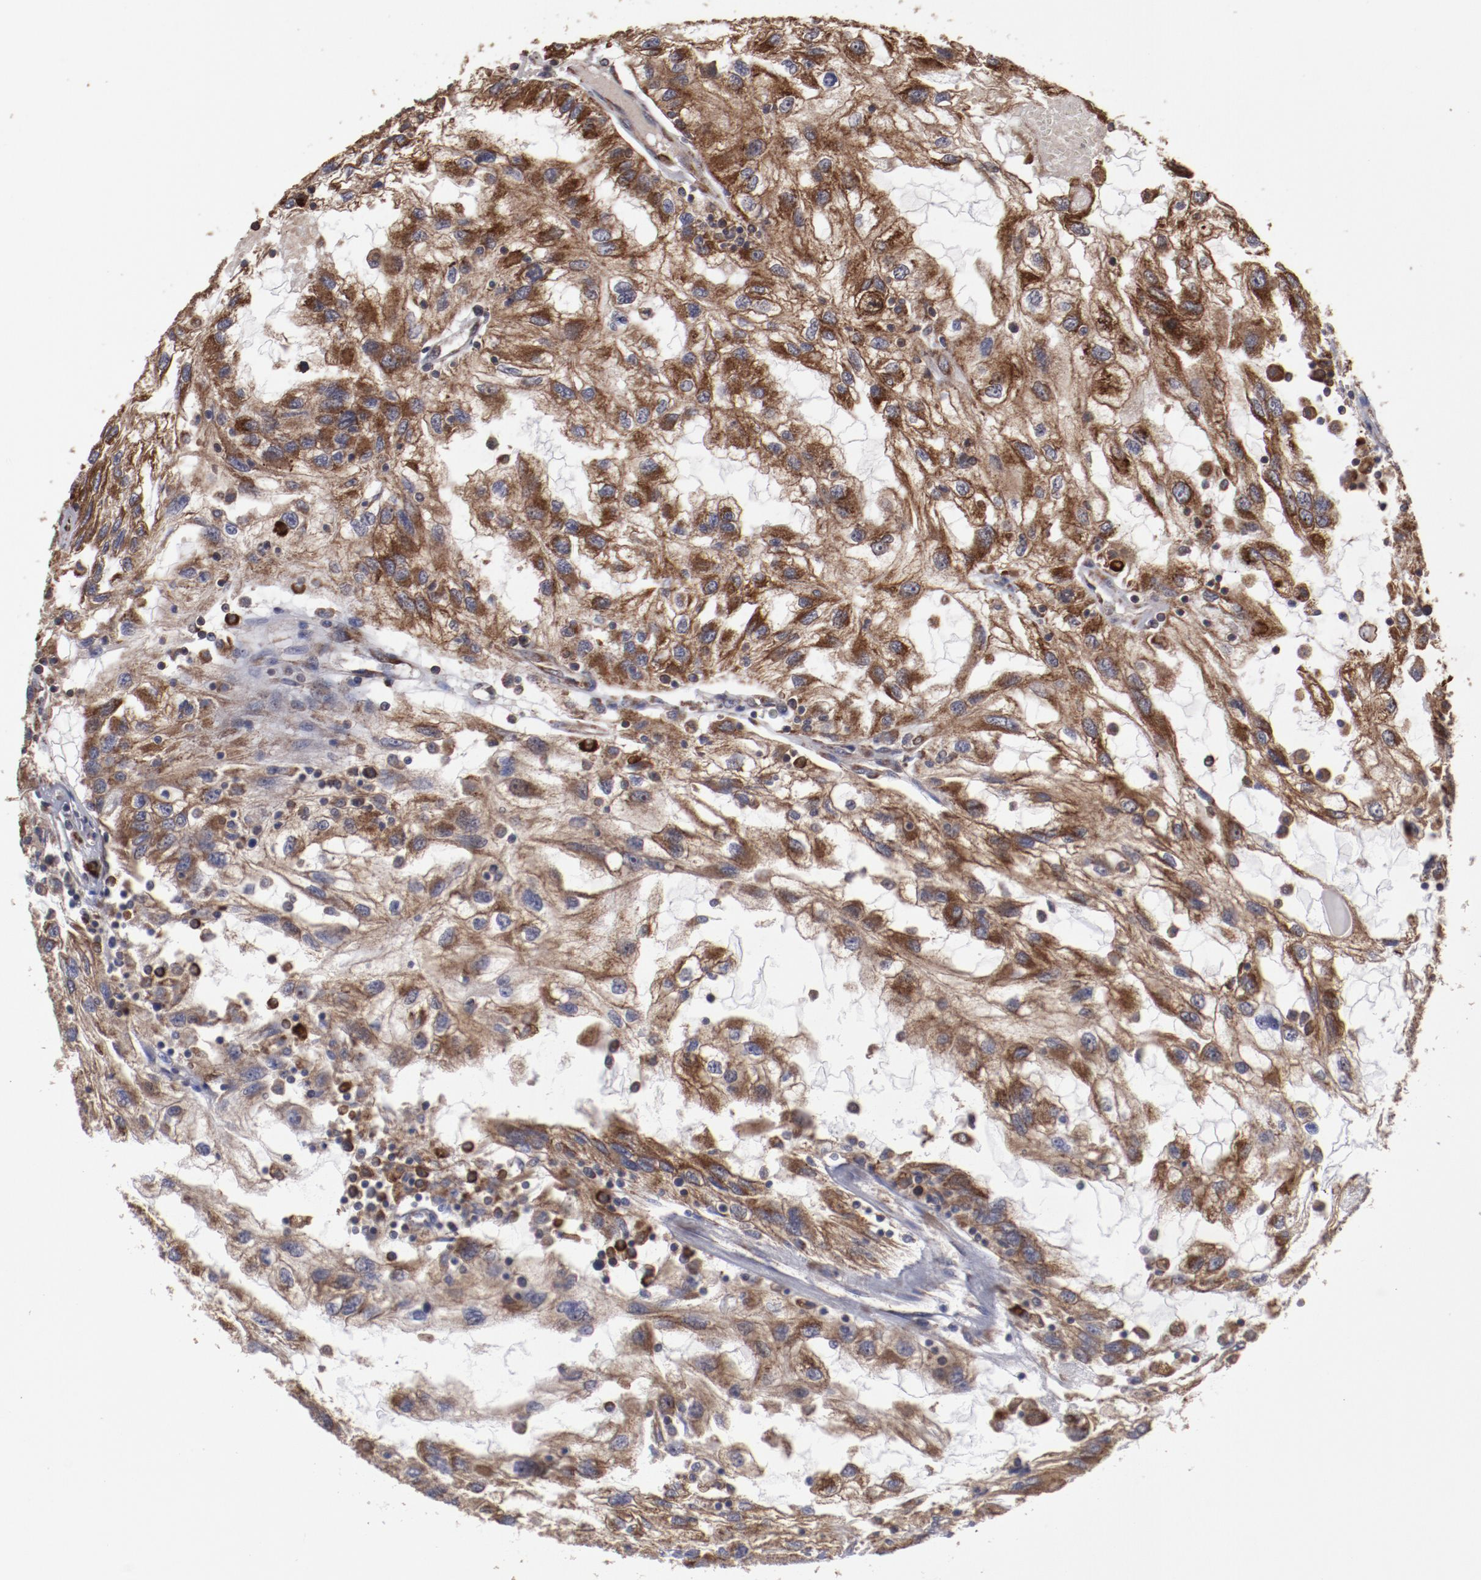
{"staining": {"intensity": "strong", "quantity": ">75%", "location": "cytoplasmic/membranous"}, "tissue": "renal cancer", "cell_type": "Tumor cells", "image_type": "cancer", "snomed": [{"axis": "morphology", "description": "Normal tissue, NOS"}, {"axis": "morphology", "description": "Adenocarcinoma, NOS"}, {"axis": "topography", "description": "Kidney"}], "caption": "The image displays staining of renal cancer, revealing strong cytoplasmic/membranous protein staining (brown color) within tumor cells.", "gene": "RPS4Y1", "patient": {"sex": "male", "age": 71}}